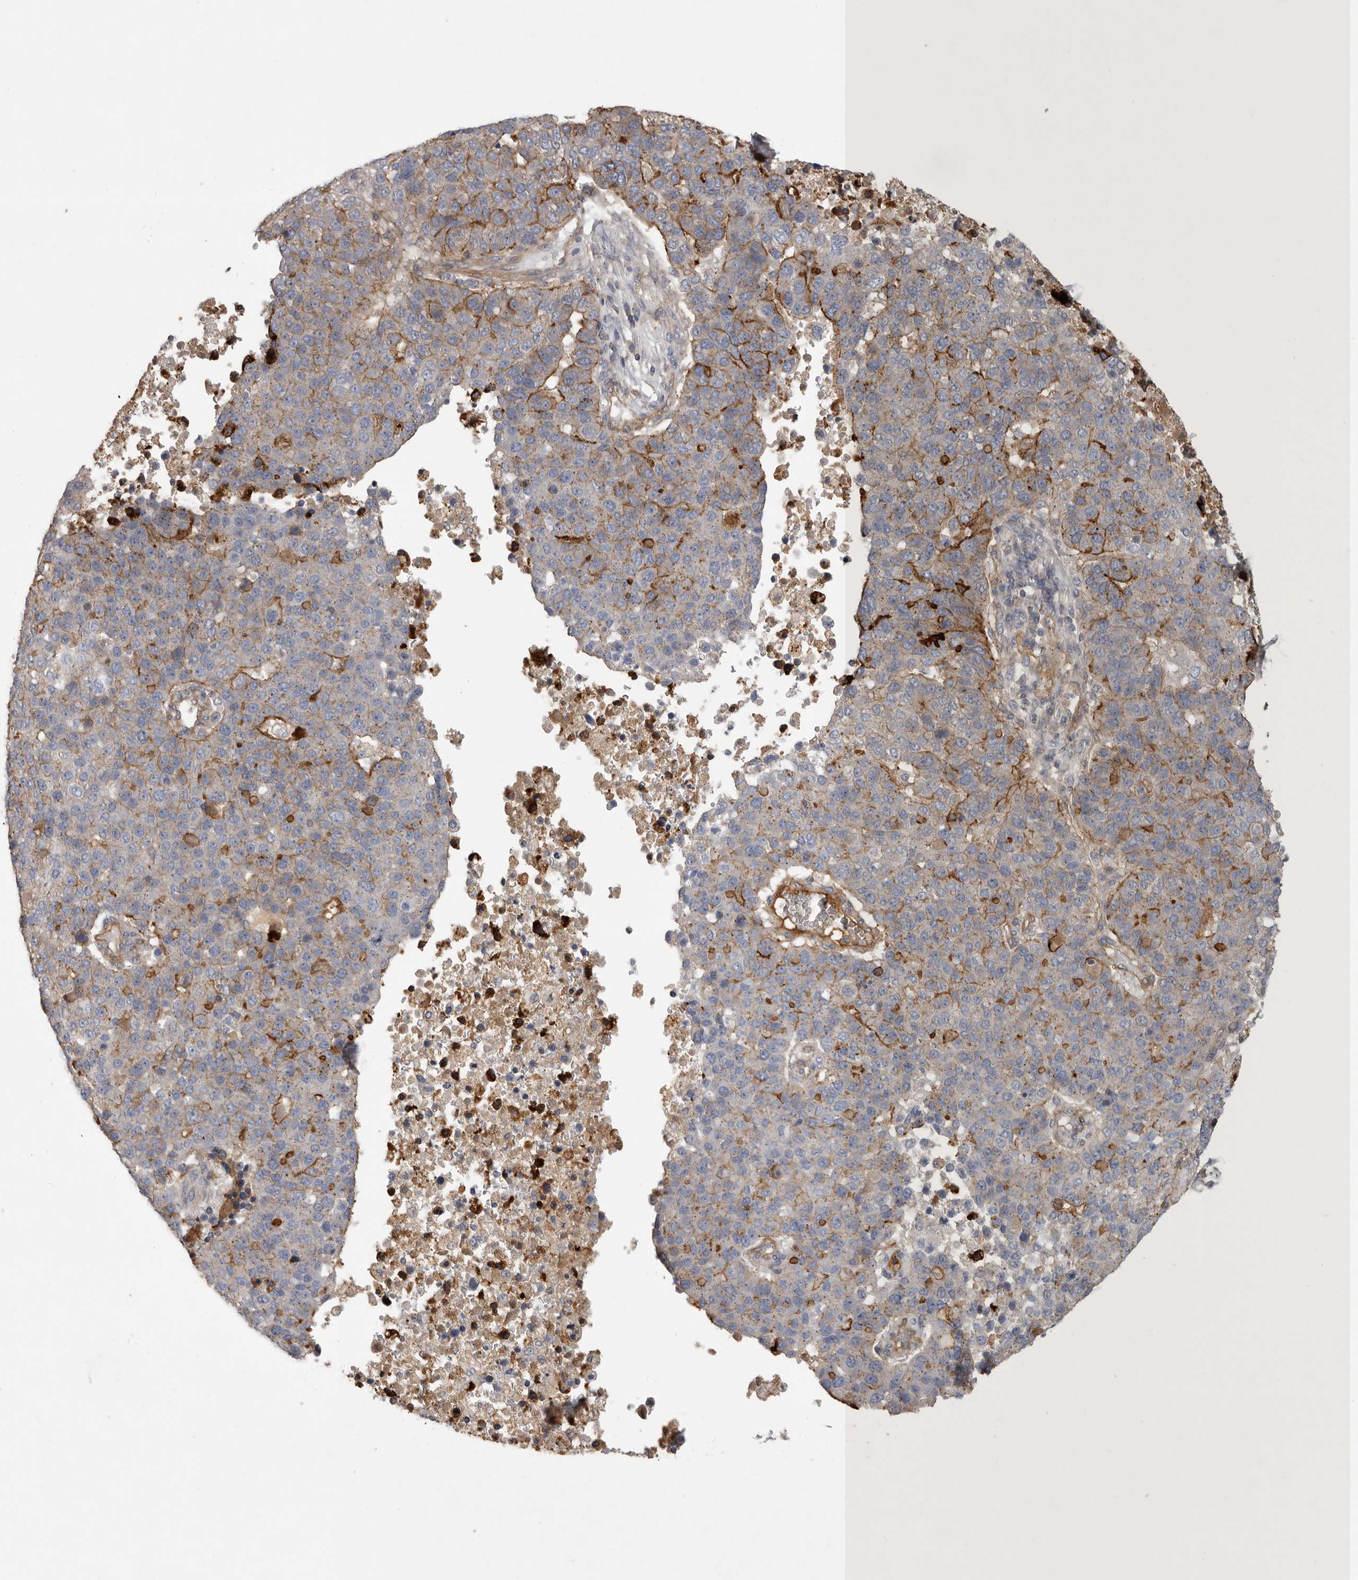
{"staining": {"intensity": "moderate", "quantity": "25%-75%", "location": "cytoplasmic/membranous"}, "tissue": "pancreatic cancer", "cell_type": "Tumor cells", "image_type": "cancer", "snomed": [{"axis": "morphology", "description": "Adenocarcinoma, NOS"}, {"axis": "topography", "description": "Pancreas"}], "caption": "Brown immunohistochemical staining in human pancreatic cancer (adenocarcinoma) demonstrates moderate cytoplasmic/membranous staining in about 25%-75% of tumor cells. The staining was performed using DAB to visualize the protein expression in brown, while the nuclei were stained in blue with hematoxylin (Magnification: 20x).", "gene": "MLPH", "patient": {"sex": "female", "age": 61}}